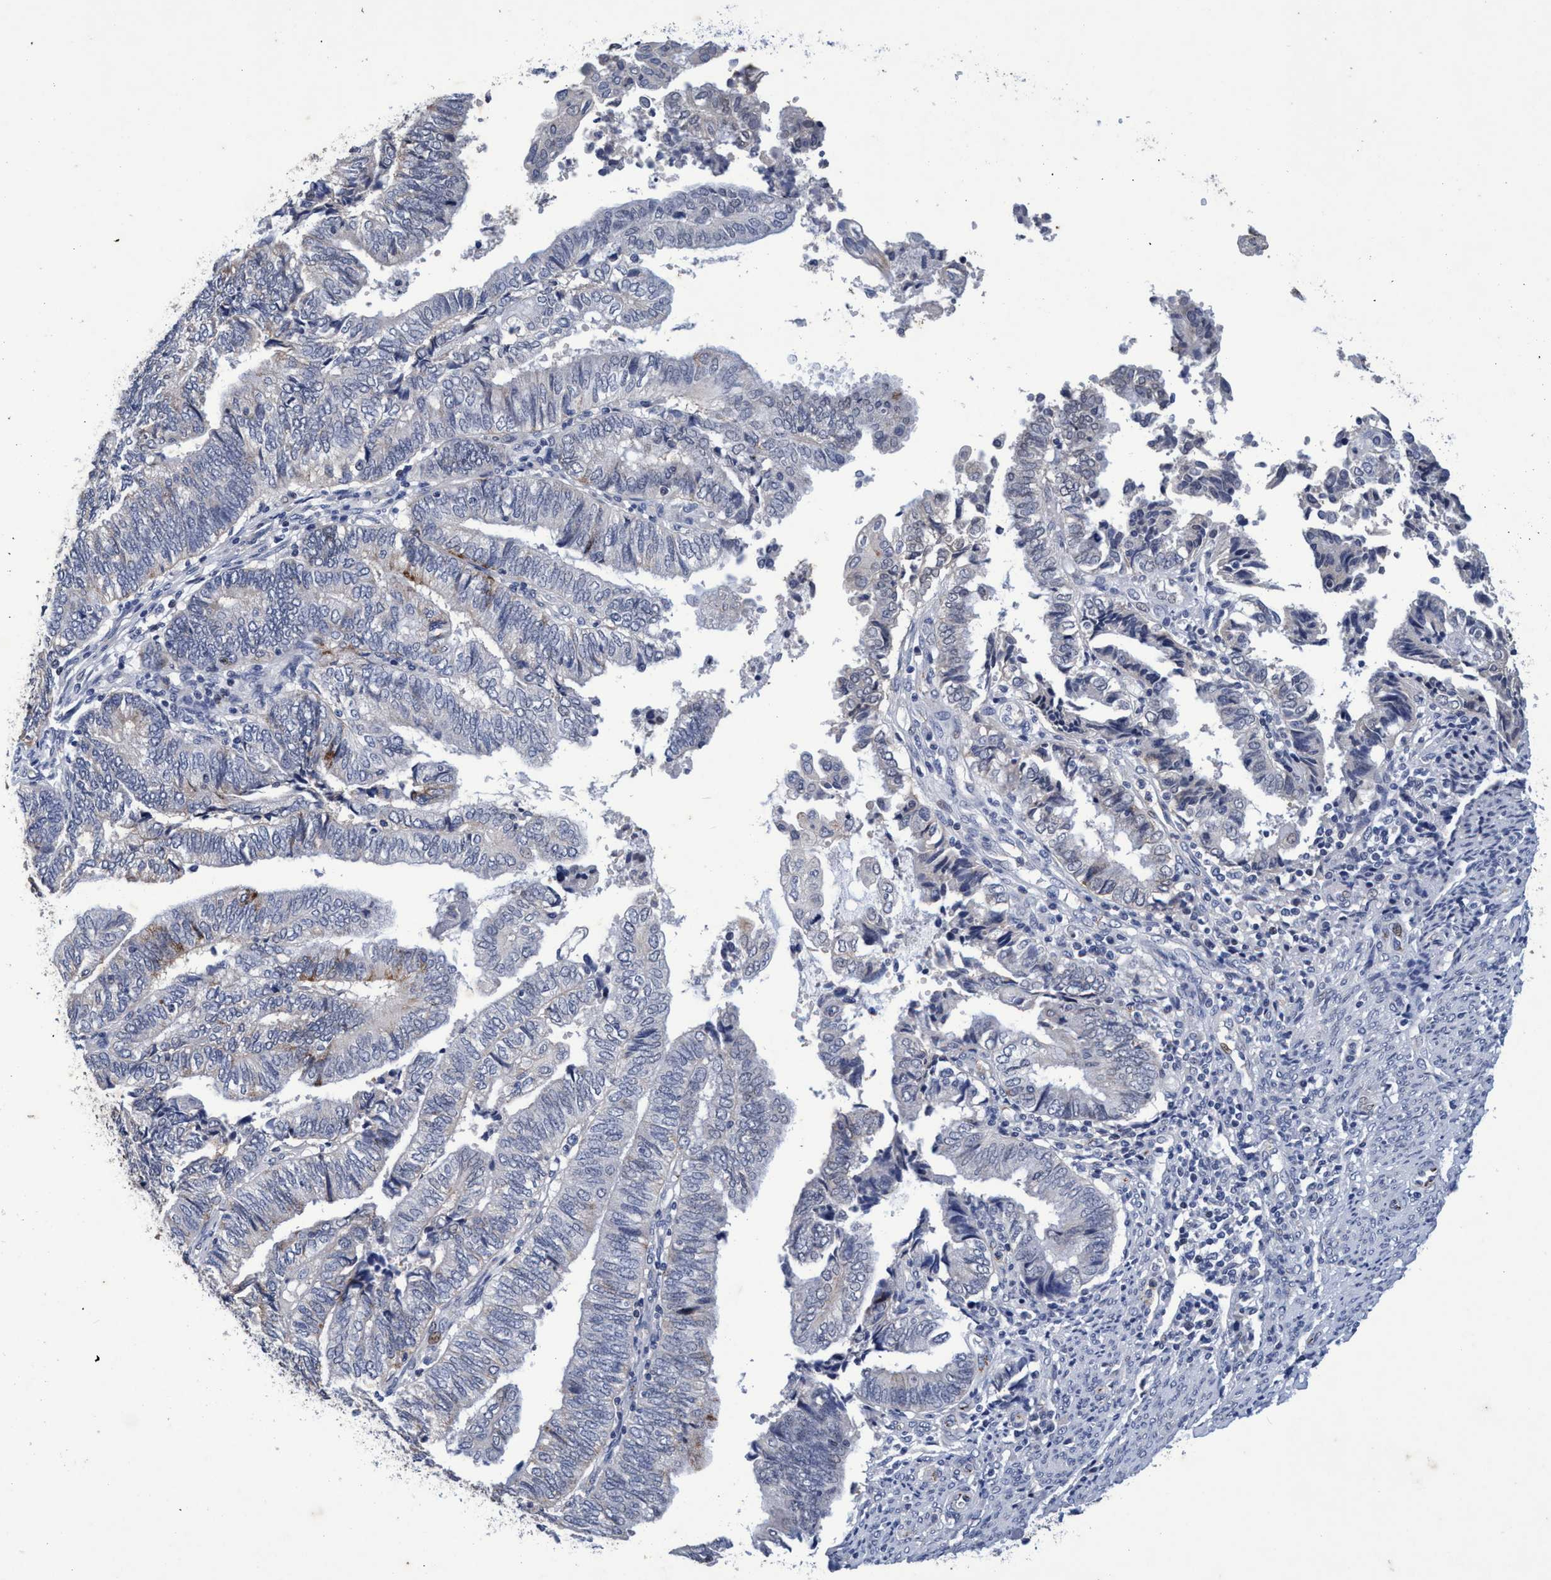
{"staining": {"intensity": "negative", "quantity": "none", "location": "none"}, "tissue": "endometrial cancer", "cell_type": "Tumor cells", "image_type": "cancer", "snomed": [{"axis": "morphology", "description": "Adenocarcinoma, NOS"}, {"axis": "topography", "description": "Uterus"}, {"axis": "topography", "description": "Endometrium"}], "caption": "DAB (3,3'-diaminobenzidine) immunohistochemical staining of adenocarcinoma (endometrial) reveals no significant expression in tumor cells. (DAB (3,3'-diaminobenzidine) immunohistochemistry visualized using brightfield microscopy, high magnification).", "gene": "GRB14", "patient": {"sex": "female", "age": 70}}